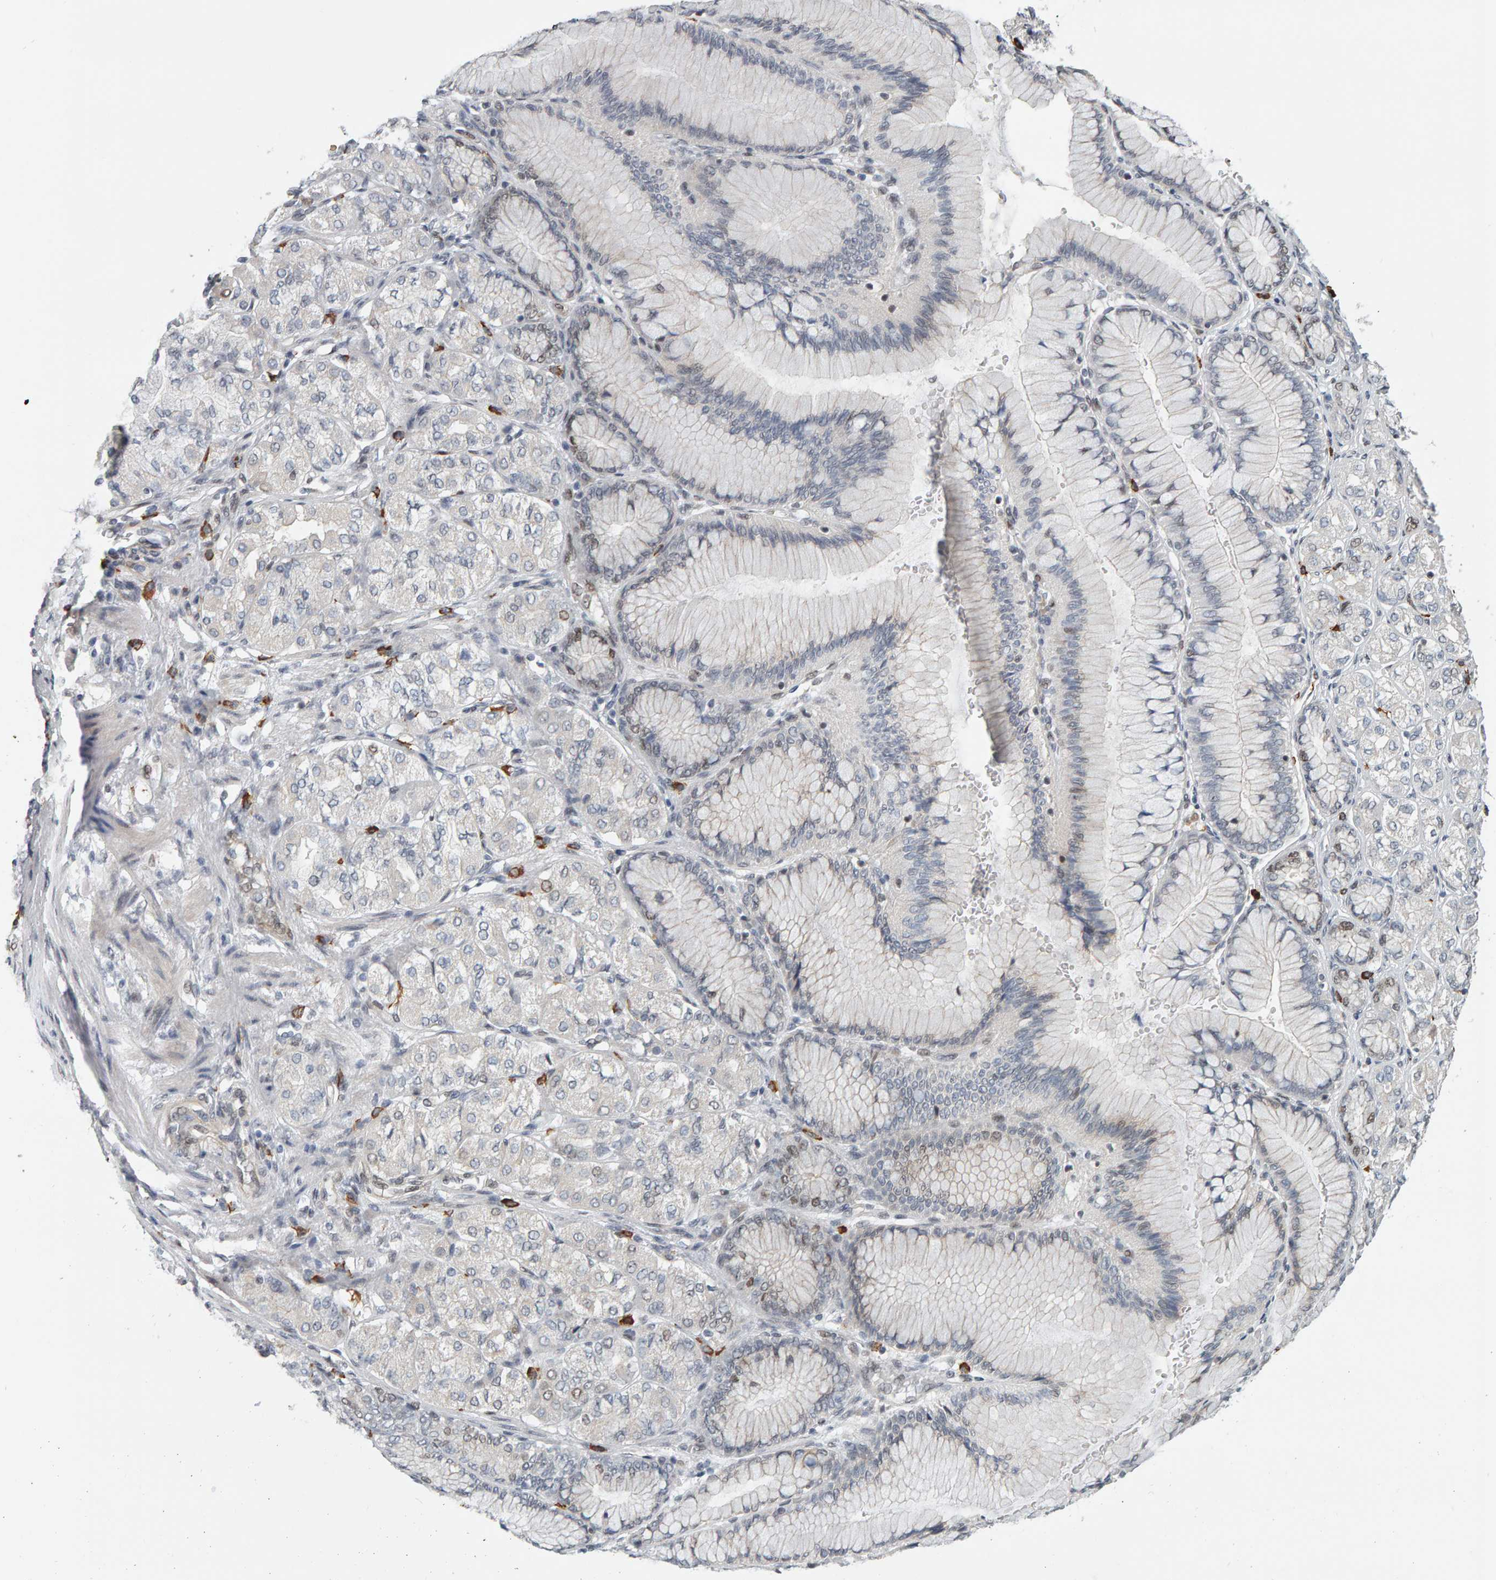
{"staining": {"intensity": "negative", "quantity": "none", "location": "none"}, "tissue": "stomach cancer", "cell_type": "Tumor cells", "image_type": "cancer", "snomed": [{"axis": "morphology", "description": "Adenocarcinoma, NOS"}, {"axis": "topography", "description": "Stomach"}], "caption": "The micrograph demonstrates no significant staining in tumor cells of stomach cancer (adenocarcinoma).", "gene": "ATF7IP", "patient": {"sex": "female", "age": 65}}